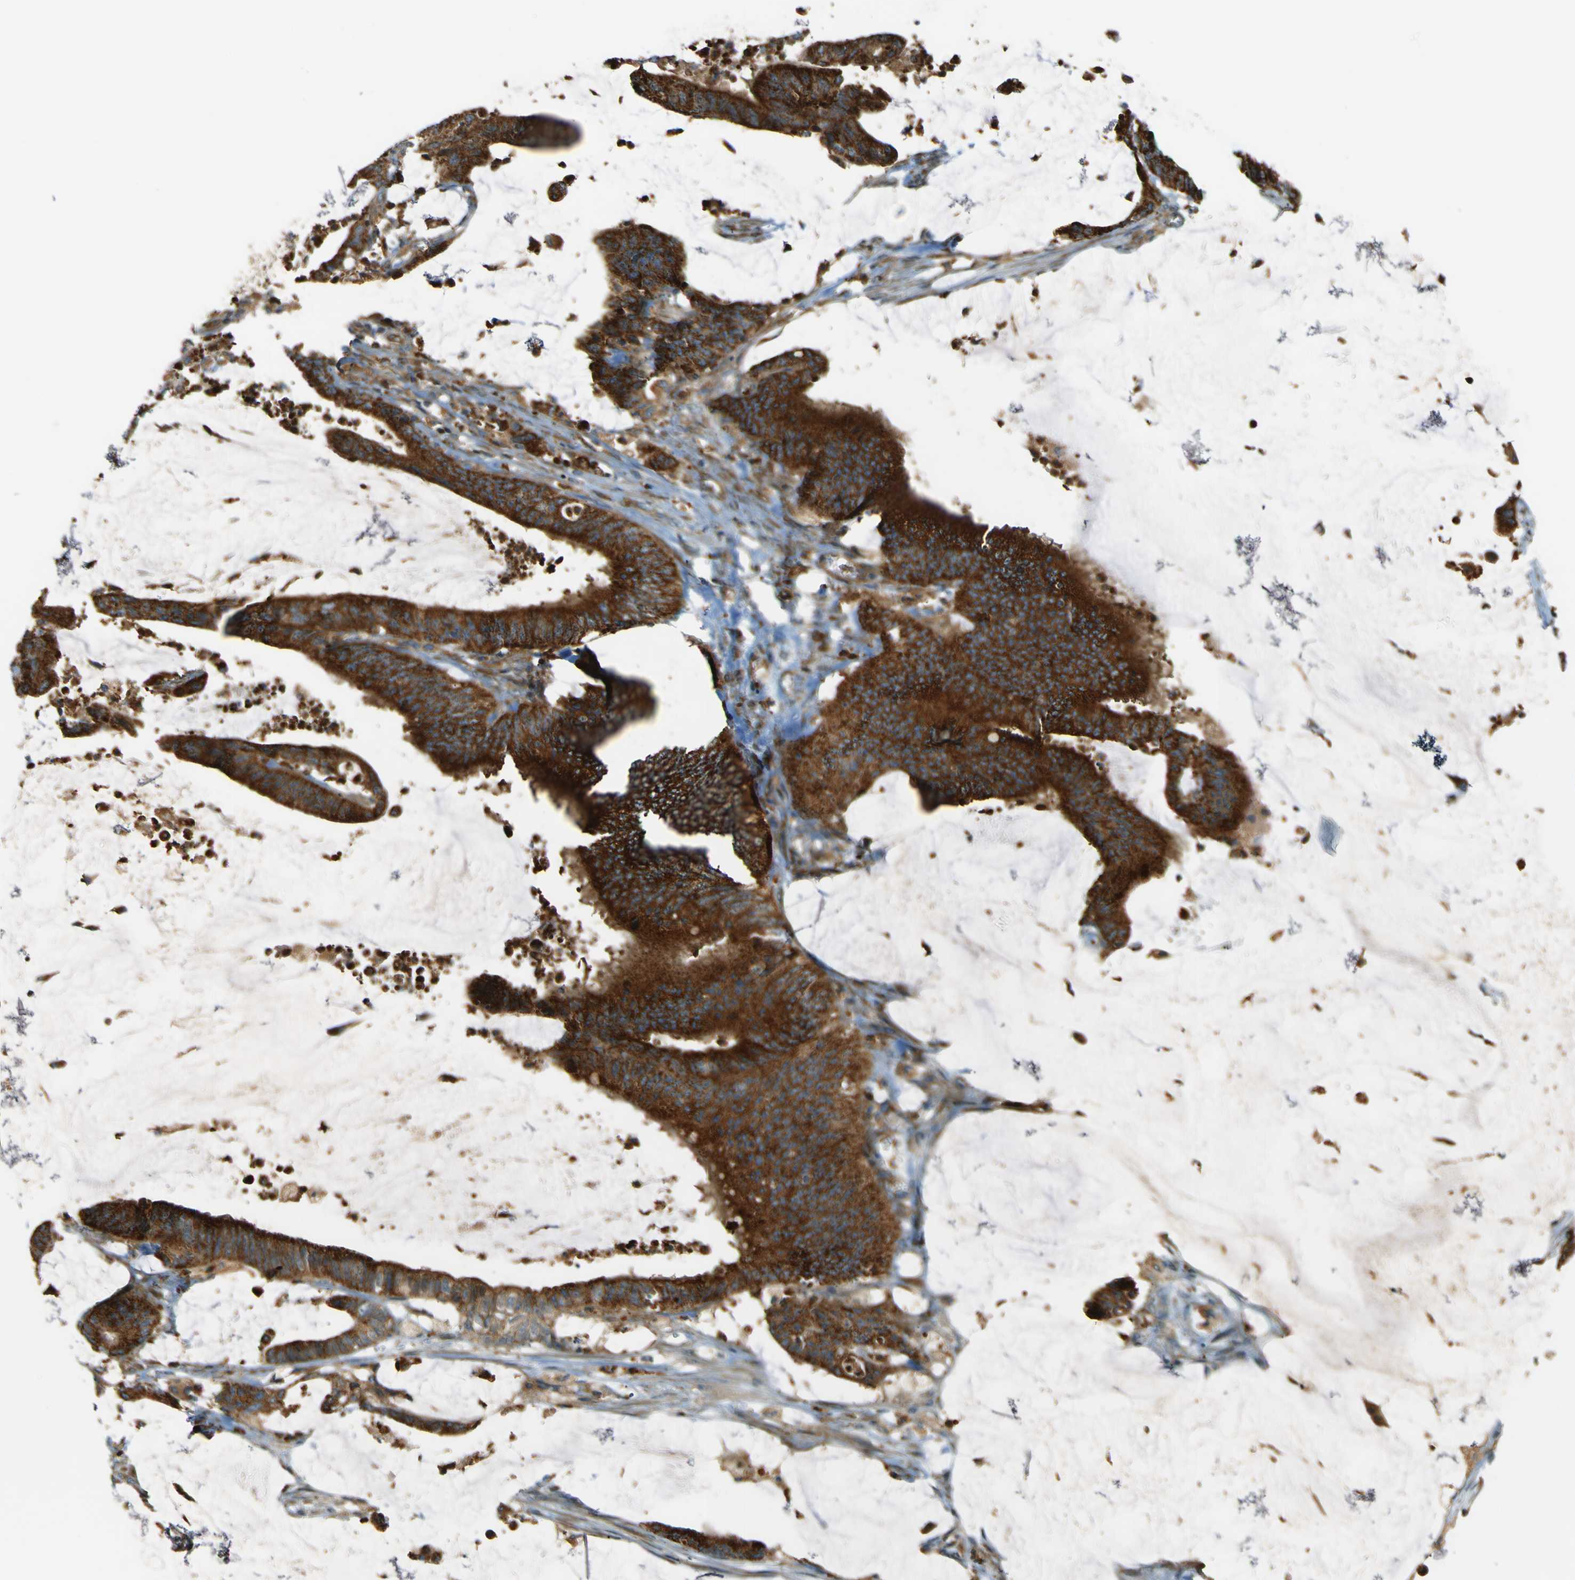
{"staining": {"intensity": "strong", "quantity": ">75%", "location": "cytoplasmic/membranous"}, "tissue": "colorectal cancer", "cell_type": "Tumor cells", "image_type": "cancer", "snomed": [{"axis": "morphology", "description": "Adenocarcinoma, NOS"}, {"axis": "topography", "description": "Rectum"}], "caption": "A micrograph of colorectal cancer stained for a protein demonstrates strong cytoplasmic/membranous brown staining in tumor cells. Ihc stains the protein of interest in brown and the nuclei are stained blue.", "gene": "DNAJC5", "patient": {"sex": "female", "age": 66}}